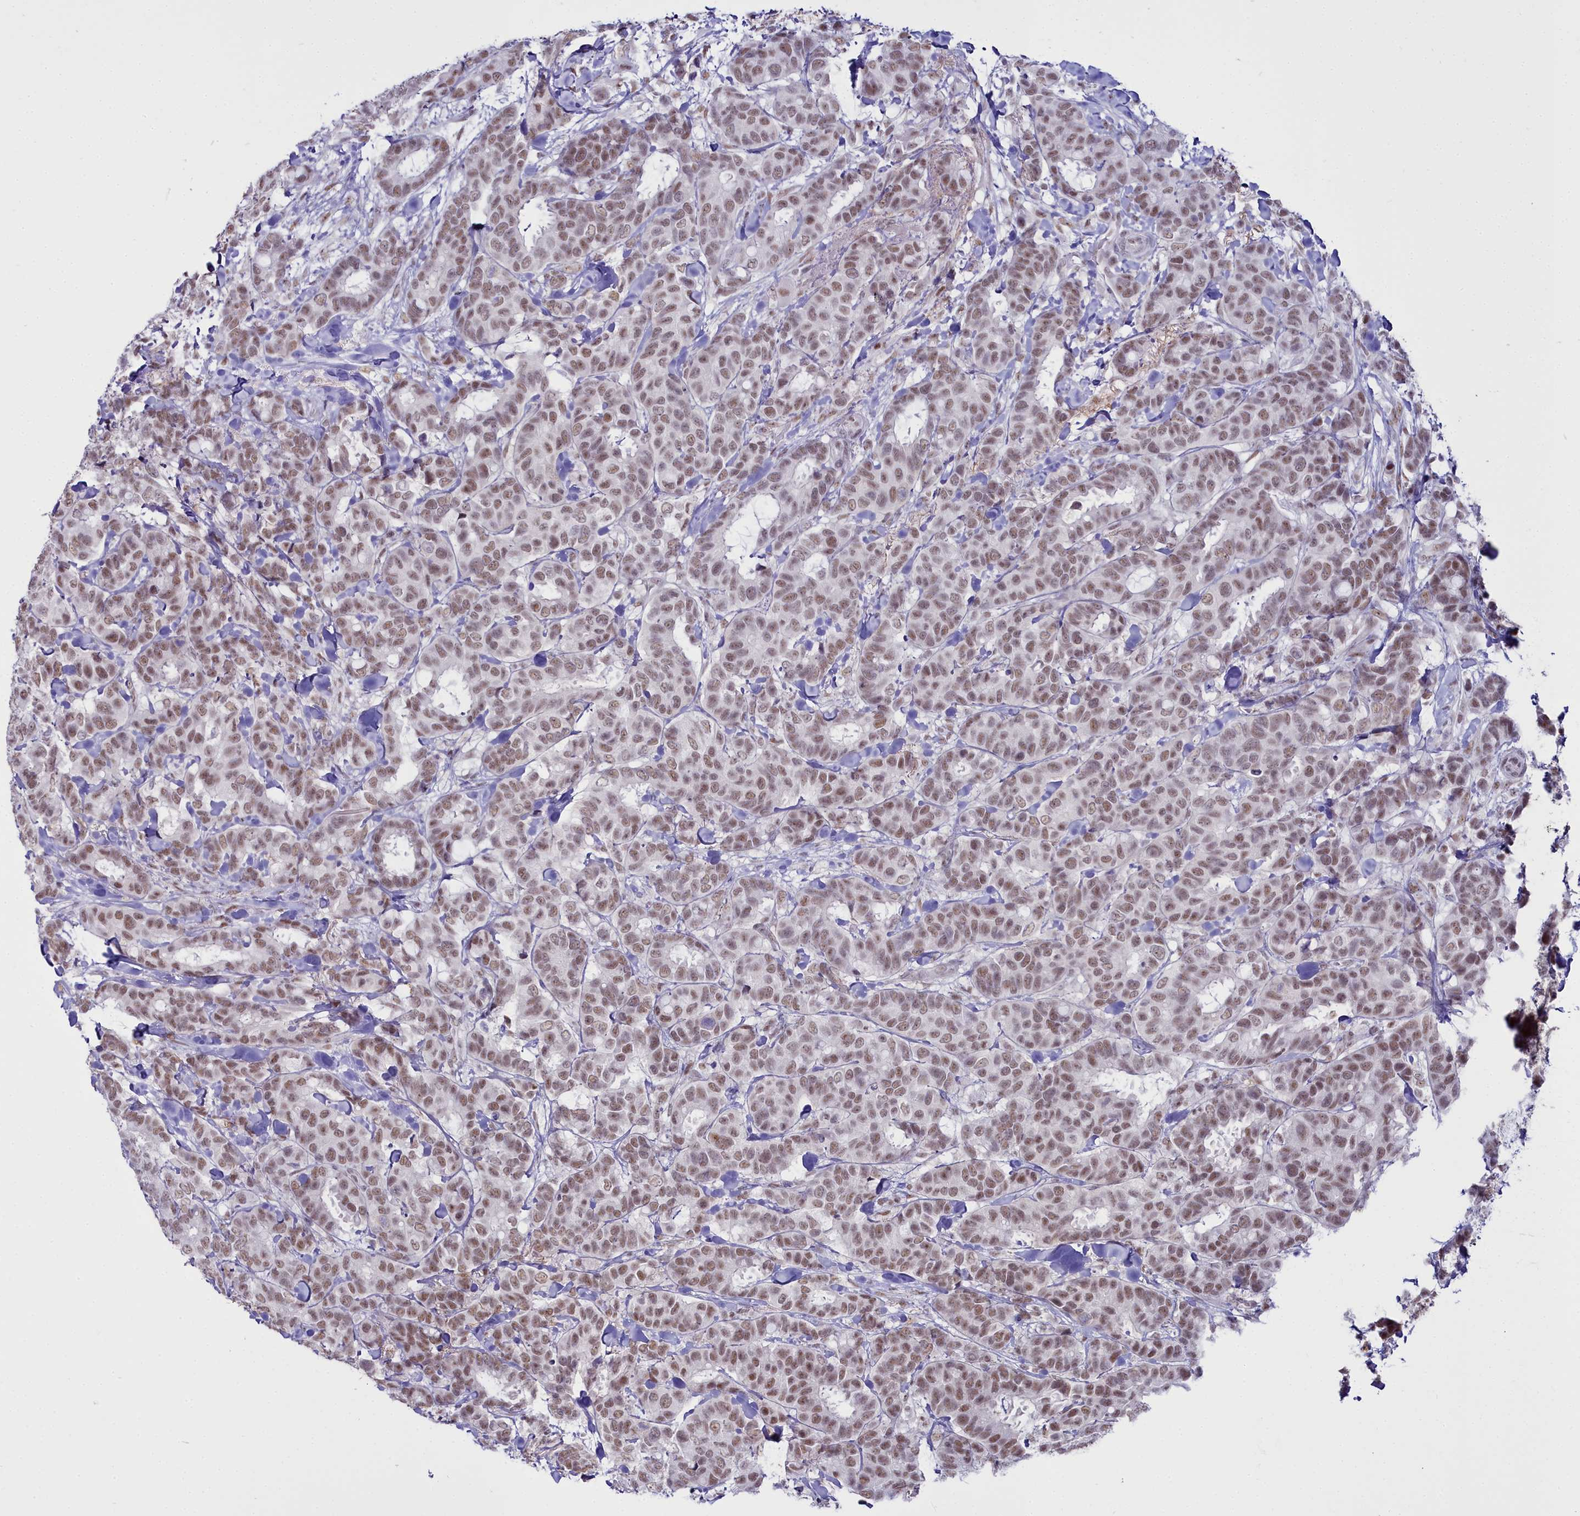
{"staining": {"intensity": "moderate", "quantity": ">75%", "location": "nuclear"}, "tissue": "breast cancer", "cell_type": "Tumor cells", "image_type": "cancer", "snomed": [{"axis": "morphology", "description": "Normal tissue, NOS"}, {"axis": "morphology", "description": "Duct carcinoma"}, {"axis": "topography", "description": "Breast"}], "caption": "Immunohistochemical staining of breast cancer (intraductal carcinoma) displays medium levels of moderate nuclear protein staining in about >75% of tumor cells.", "gene": "RBM12", "patient": {"sex": "female", "age": 87}}